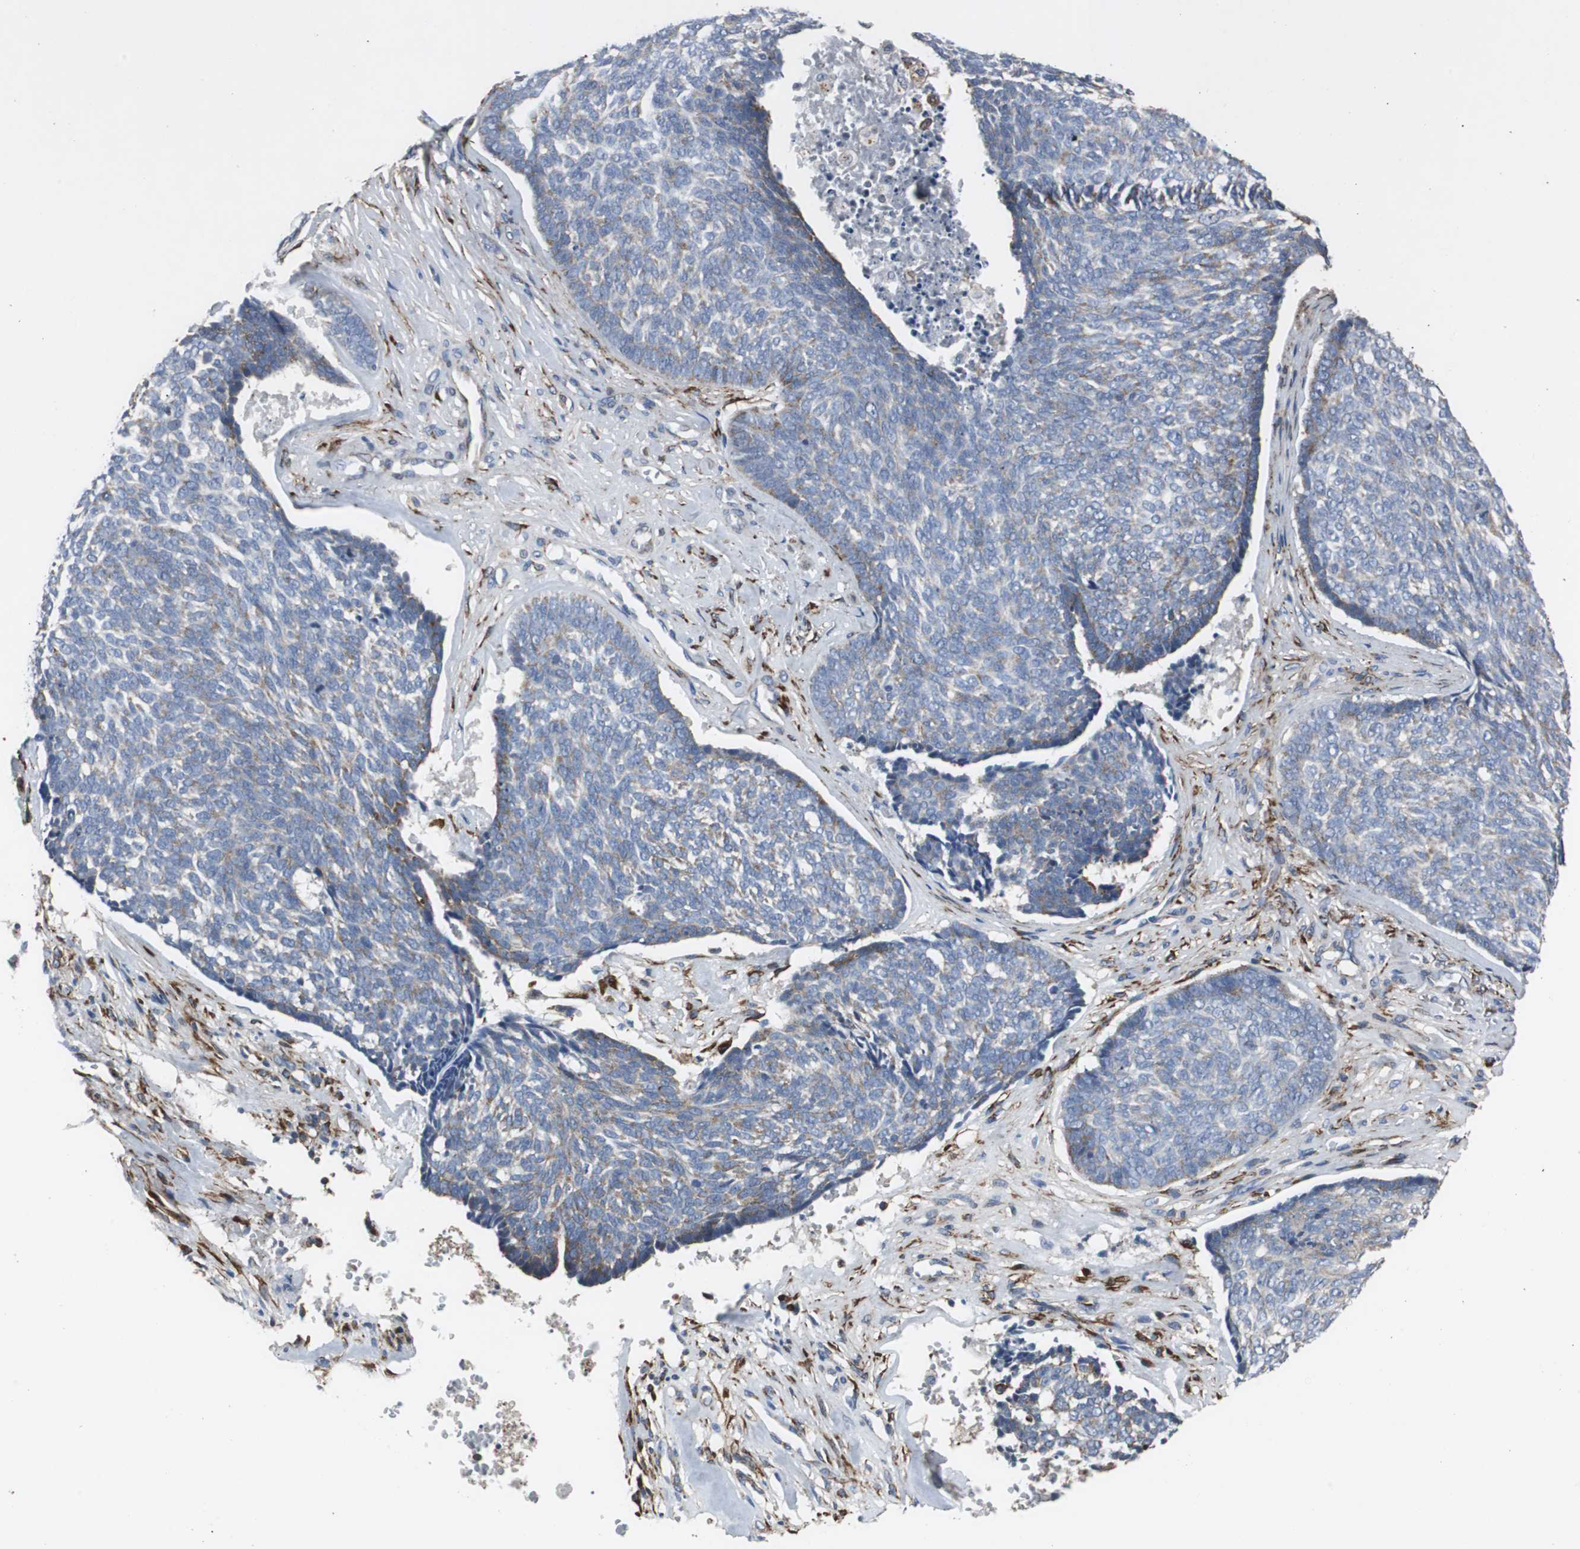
{"staining": {"intensity": "weak", "quantity": ">75%", "location": "cytoplasmic/membranous"}, "tissue": "skin cancer", "cell_type": "Tumor cells", "image_type": "cancer", "snomed": [{"axis": "morphology", "description": "Basal cell carcinoma"}, {"axis": "topography", "description": "Skin"}], "caption": "Immunohistochemistry (IHC) staining of basal cell carcinoma (skin), which shows low levels of weak cytoplasmic/membranous positivity in approximately >75% of tumor cells indicating weak cytoplasmic/membranous protein positivity. The staining was performed using DAB (brown) for protein detection and nuclei were counterstained in hematoxylin (blue).", "gene": "ISCU", "patient": {"sex": "male", "age": 84}}